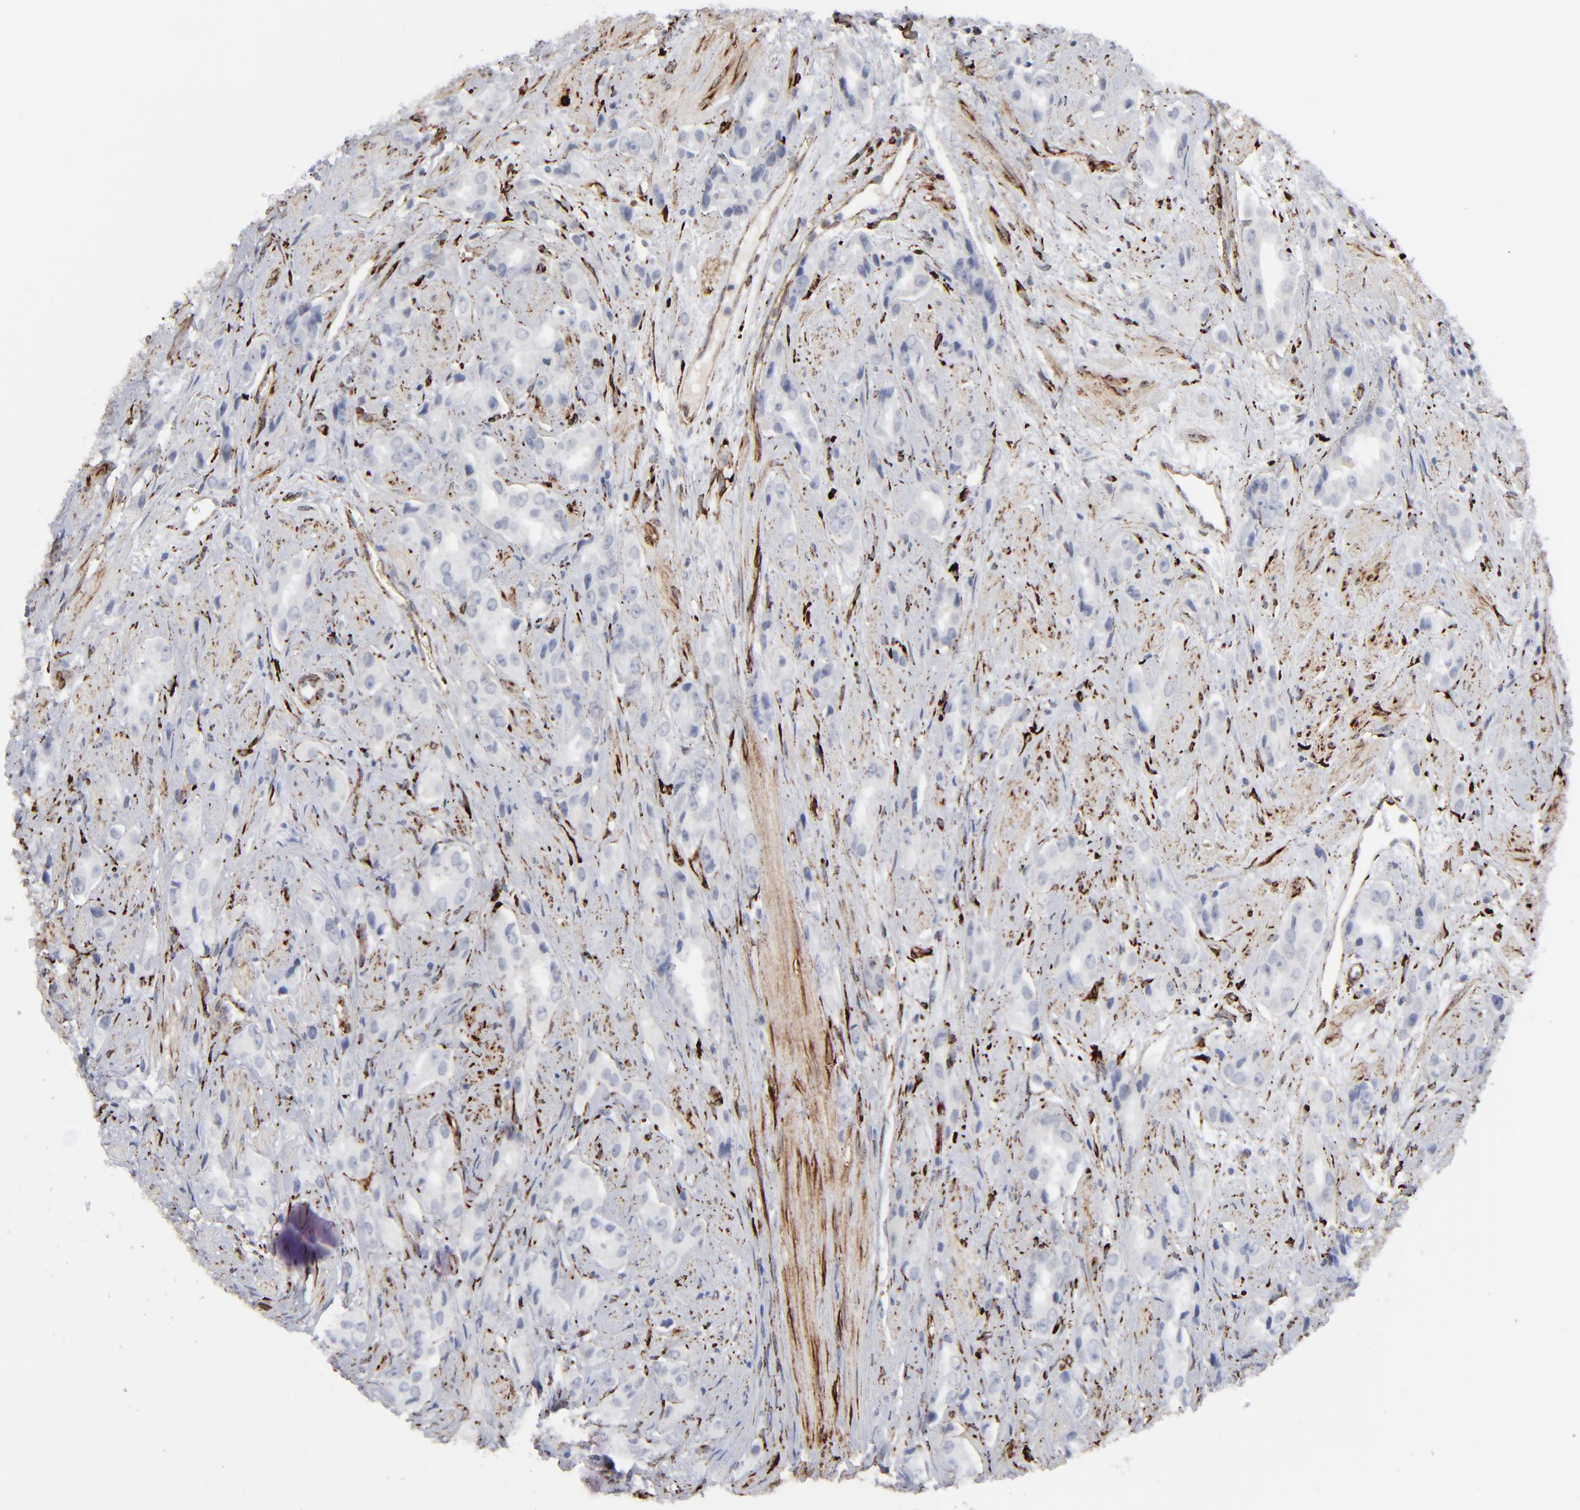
{"staining": {"intensity": "negative", "quantity": "none", "location": "none"}, "tissue": "prostate cancer", "cell_type": "Tumor cells", "image_type": "cancer", "snomed": [{"axis": "morphology", "description": "Adenocarcinoma, Medium grade"}, {"axis": "topography", "description": "Prostate"}], "caption": "This is an immunohistochemistry (IHC) micrograph of prostate cancer (medium-grade adenocarcinoma). There is no expression in tumor cells.", "gene": "SPARC", "patient": {"sex": "male", "age": 53}}